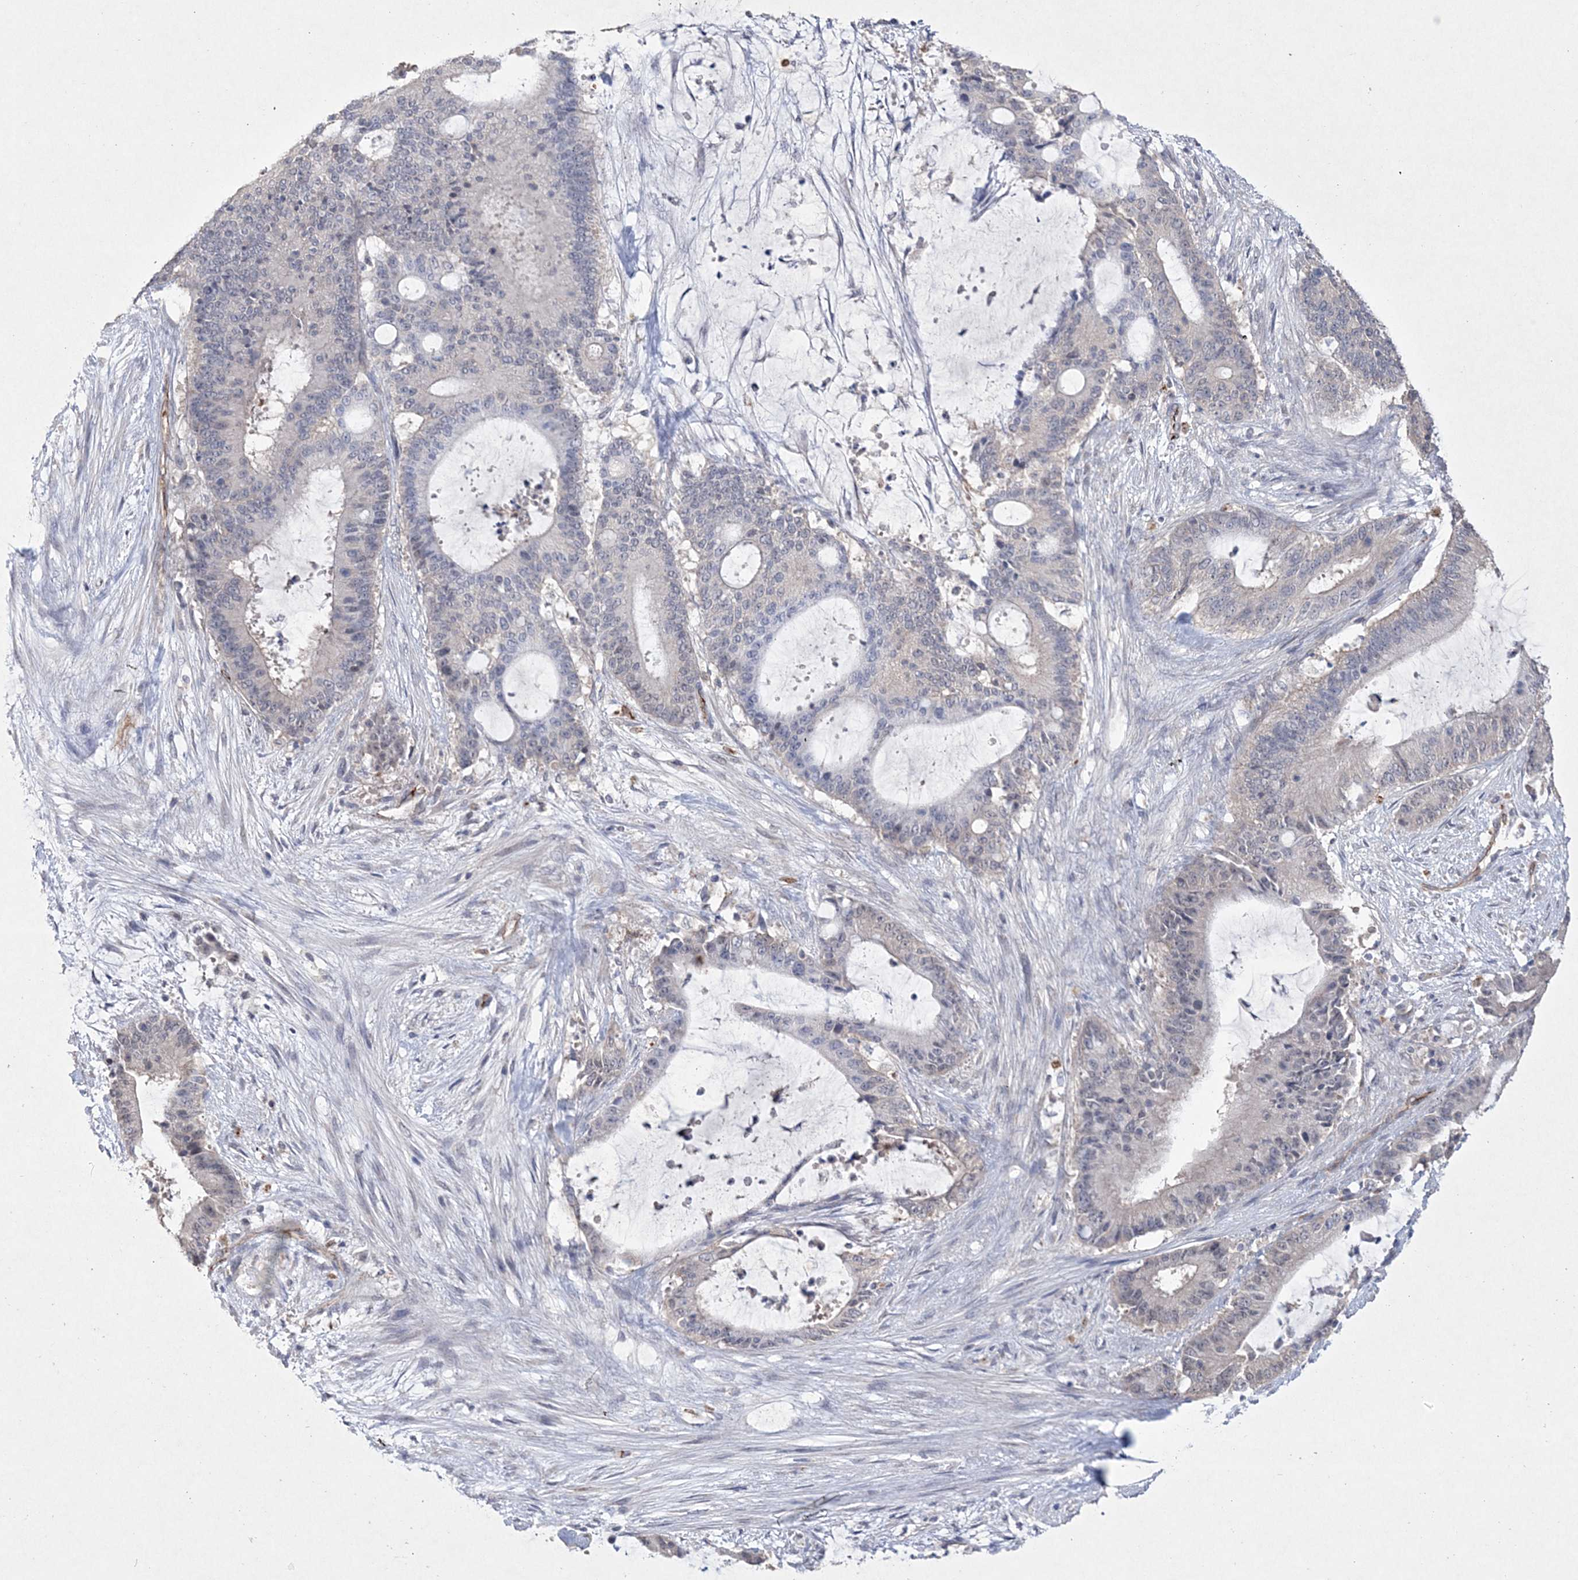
{"staining": {"intensity": "negative", "quantity": "none", "location": "none"}, "tissue": "liver cancer", "cell_type": "Tumor cells", "image_type": "cancer", "snomed": [{"axis": "morphology", "description": "Normal tissue, NOS"}, {"axis": "morphology", "description": "Cholangiocarcinoma"}, {"axis": "topography", "description": "Liver"}, {"axis": "topography", "description": "Peripheral nerve tissue"}], "caption": "Immunohistochemical staining of human liver cancer shows no significant expression in tumor cells. The staining was performed using DAB to visualize the protein expression in brown, while the nuclei were stained in blue with hematoxylin (Magnification: 20x).", "gene": "DPCD", "patient": {"sex": "female", "age": 73}}